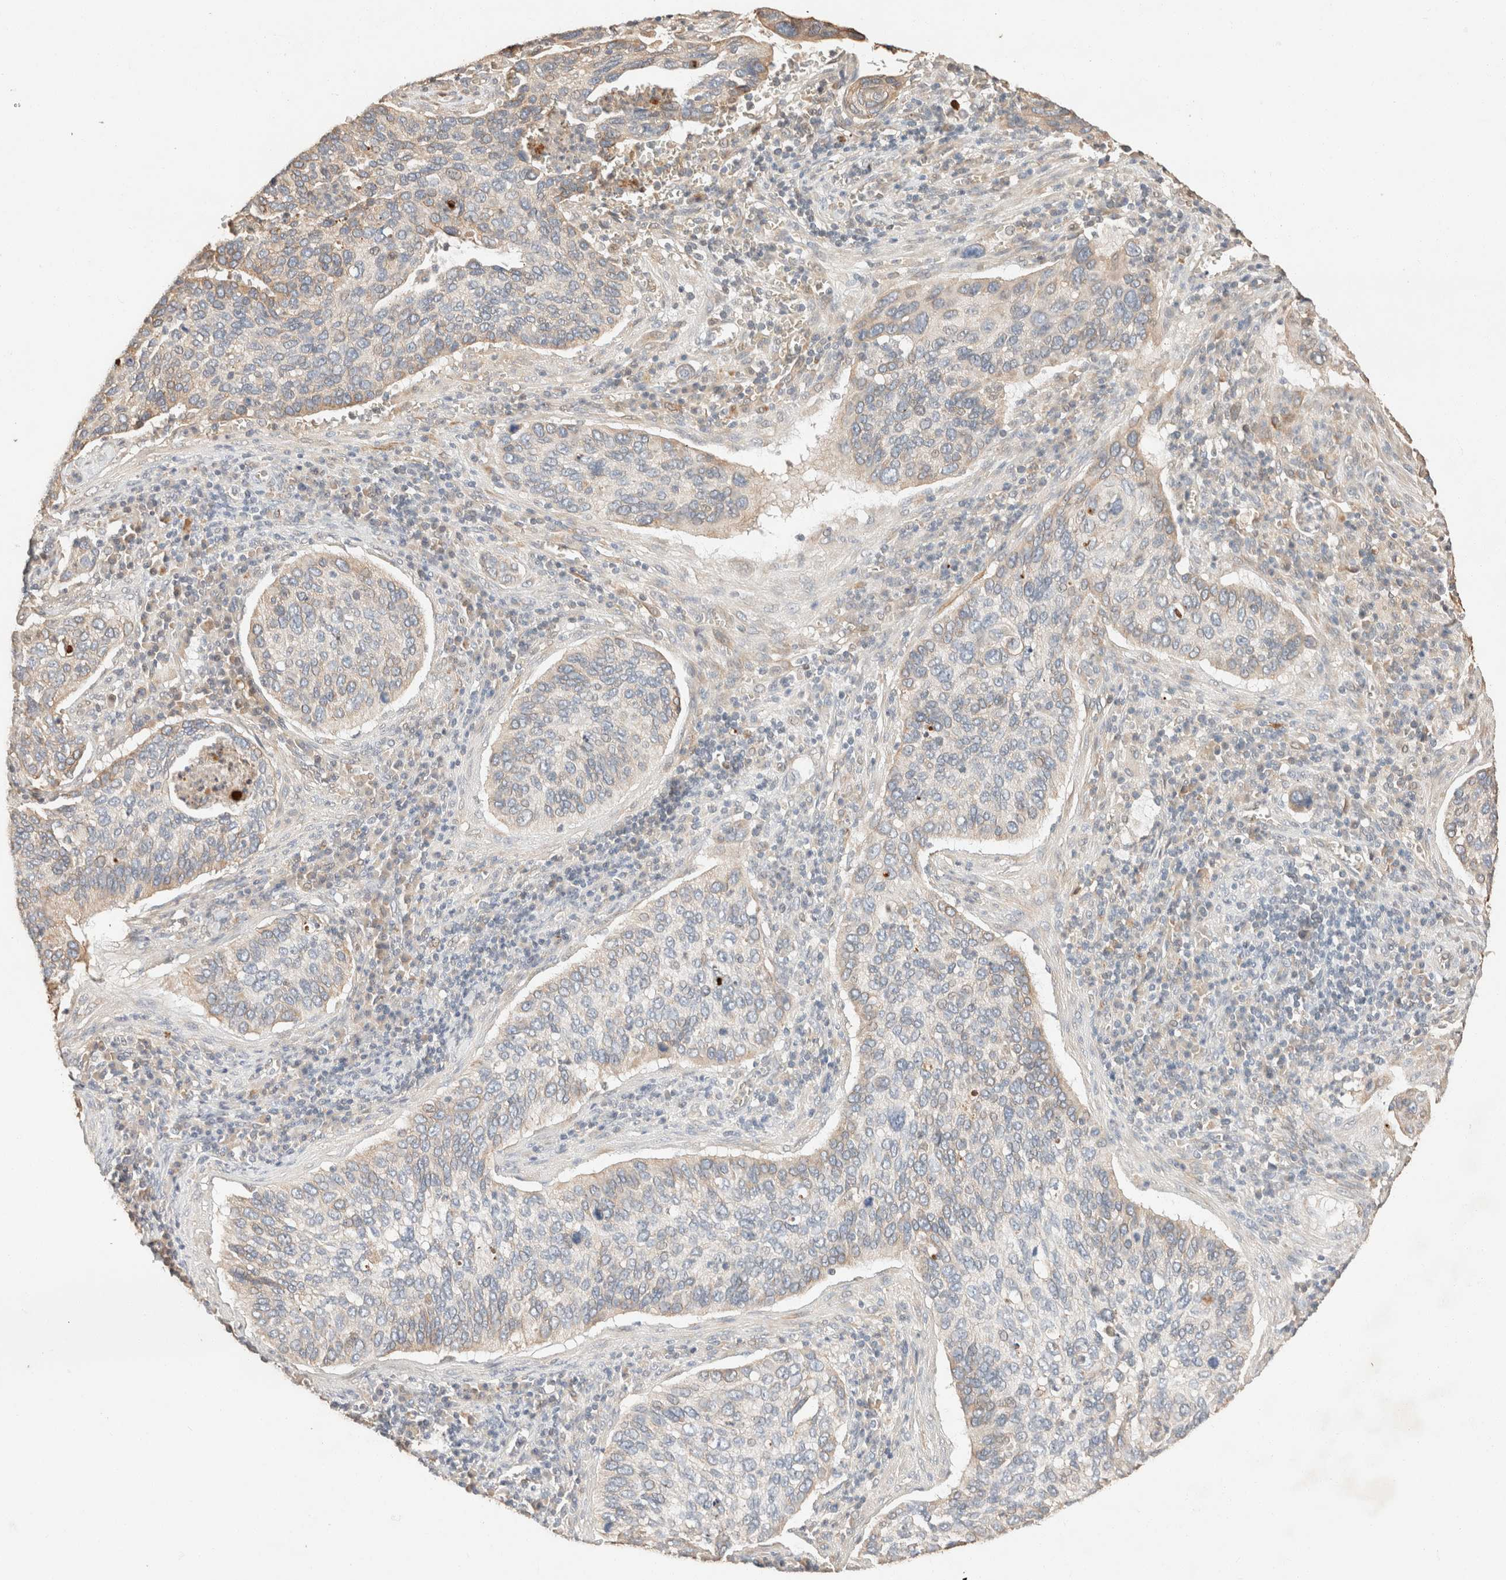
{"staining": {"intensity": "moderate", "quantity": "25%-75%", "location": "cytoplasmic/membranous"}, "tissue": "cervical cancer", "cell_type": "Tumor cells", "image_type": "cancer", "snomed": [{"axis": "morphology", "description": "Squamous cell carcinoma, NOS"}, {"axis": "topography", "description": "Cervix"}], "caption": "High-power microscopy captured an immunohistochemistry (IHC) photomicrograph of cervical cancer (squamous cell carcinoma), revealing moderate cytoplasmic/membranous staining in approximately 25%-75% of tumor cells.", "gene": "TUBD1", "patient": {"sex": "female", "age": 53}}